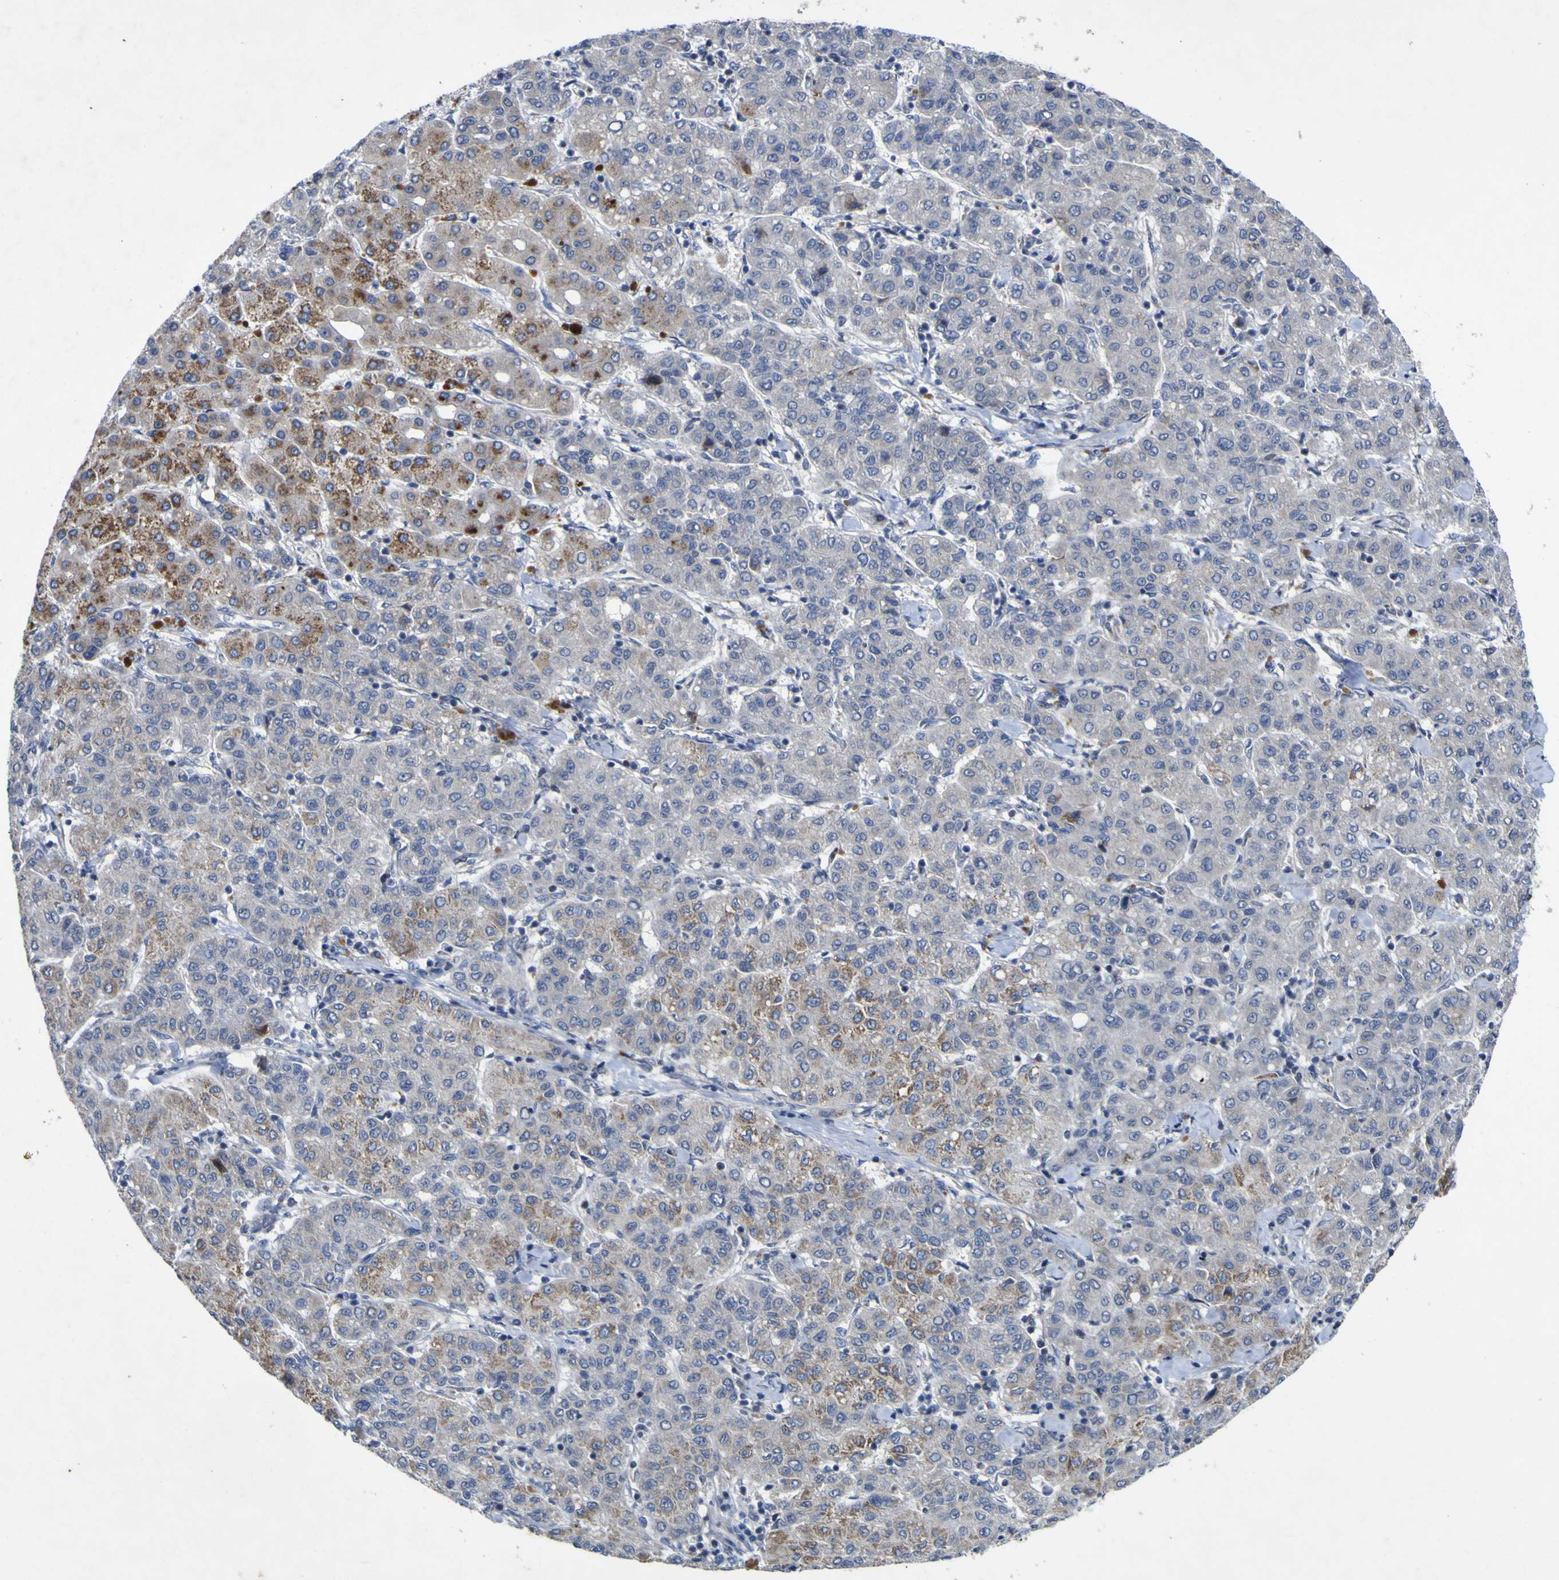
{"staining": {"intensity": "moderate", "quantity": "<25%", "location": "cytoplasmic/membranous"}, "tissue": "liver cancer", "cell_type": "Tumor cells", "image_type": "cancer", "snomed": [{"axis": "morphology", "description": "Carcinoma, Hepatocellular, NOS"}, {"axis": "topography", "description": "Liver"}], "caption": "Hepatocellular carcinoma (liver) tissue reveals moderate cytoplasmic/membranous staining in about <25% of tumor cells, visualized by immunohistochemistry.", "gene": "NAV1", "patient": {"sex": "male", "age": 65}}